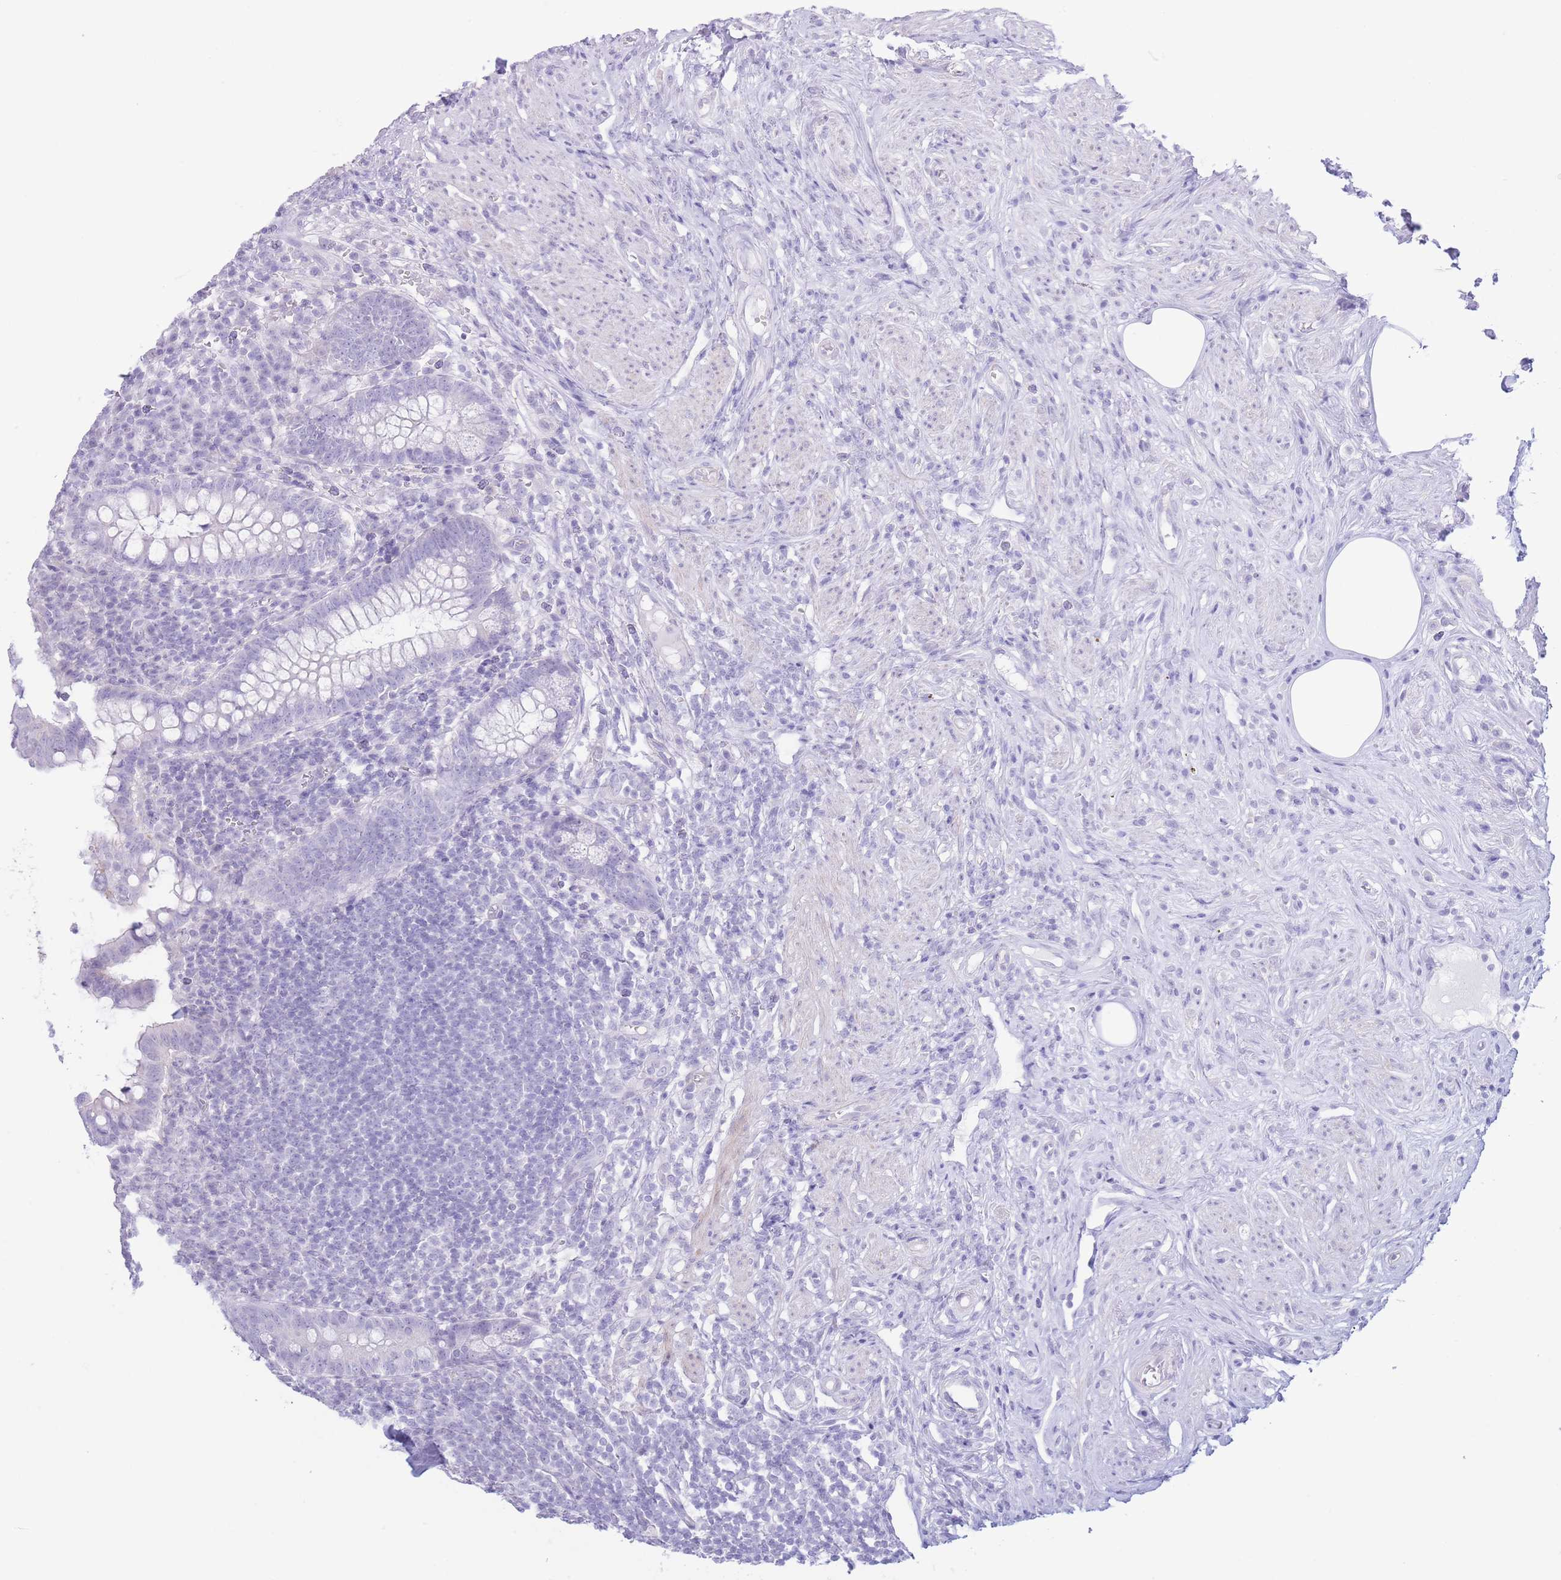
{"staining": {"intensity": "negative", "quantity": "none", "location": "none"}, "tissue": "appendix", "cell_type": "Glandular cells", "image_type": "normal", "snomed": [{"axis": "morphology", "description": "Normal tissue, NOS"}, {"axis": "topography", "description": "Appendix"}], "caption": "Immunohistochemical staining of unremarkable human appendix reveals no significant positivity in glandular cells.", "gene": "PKLR", "patient": {"sex": "female", "age": 56}}